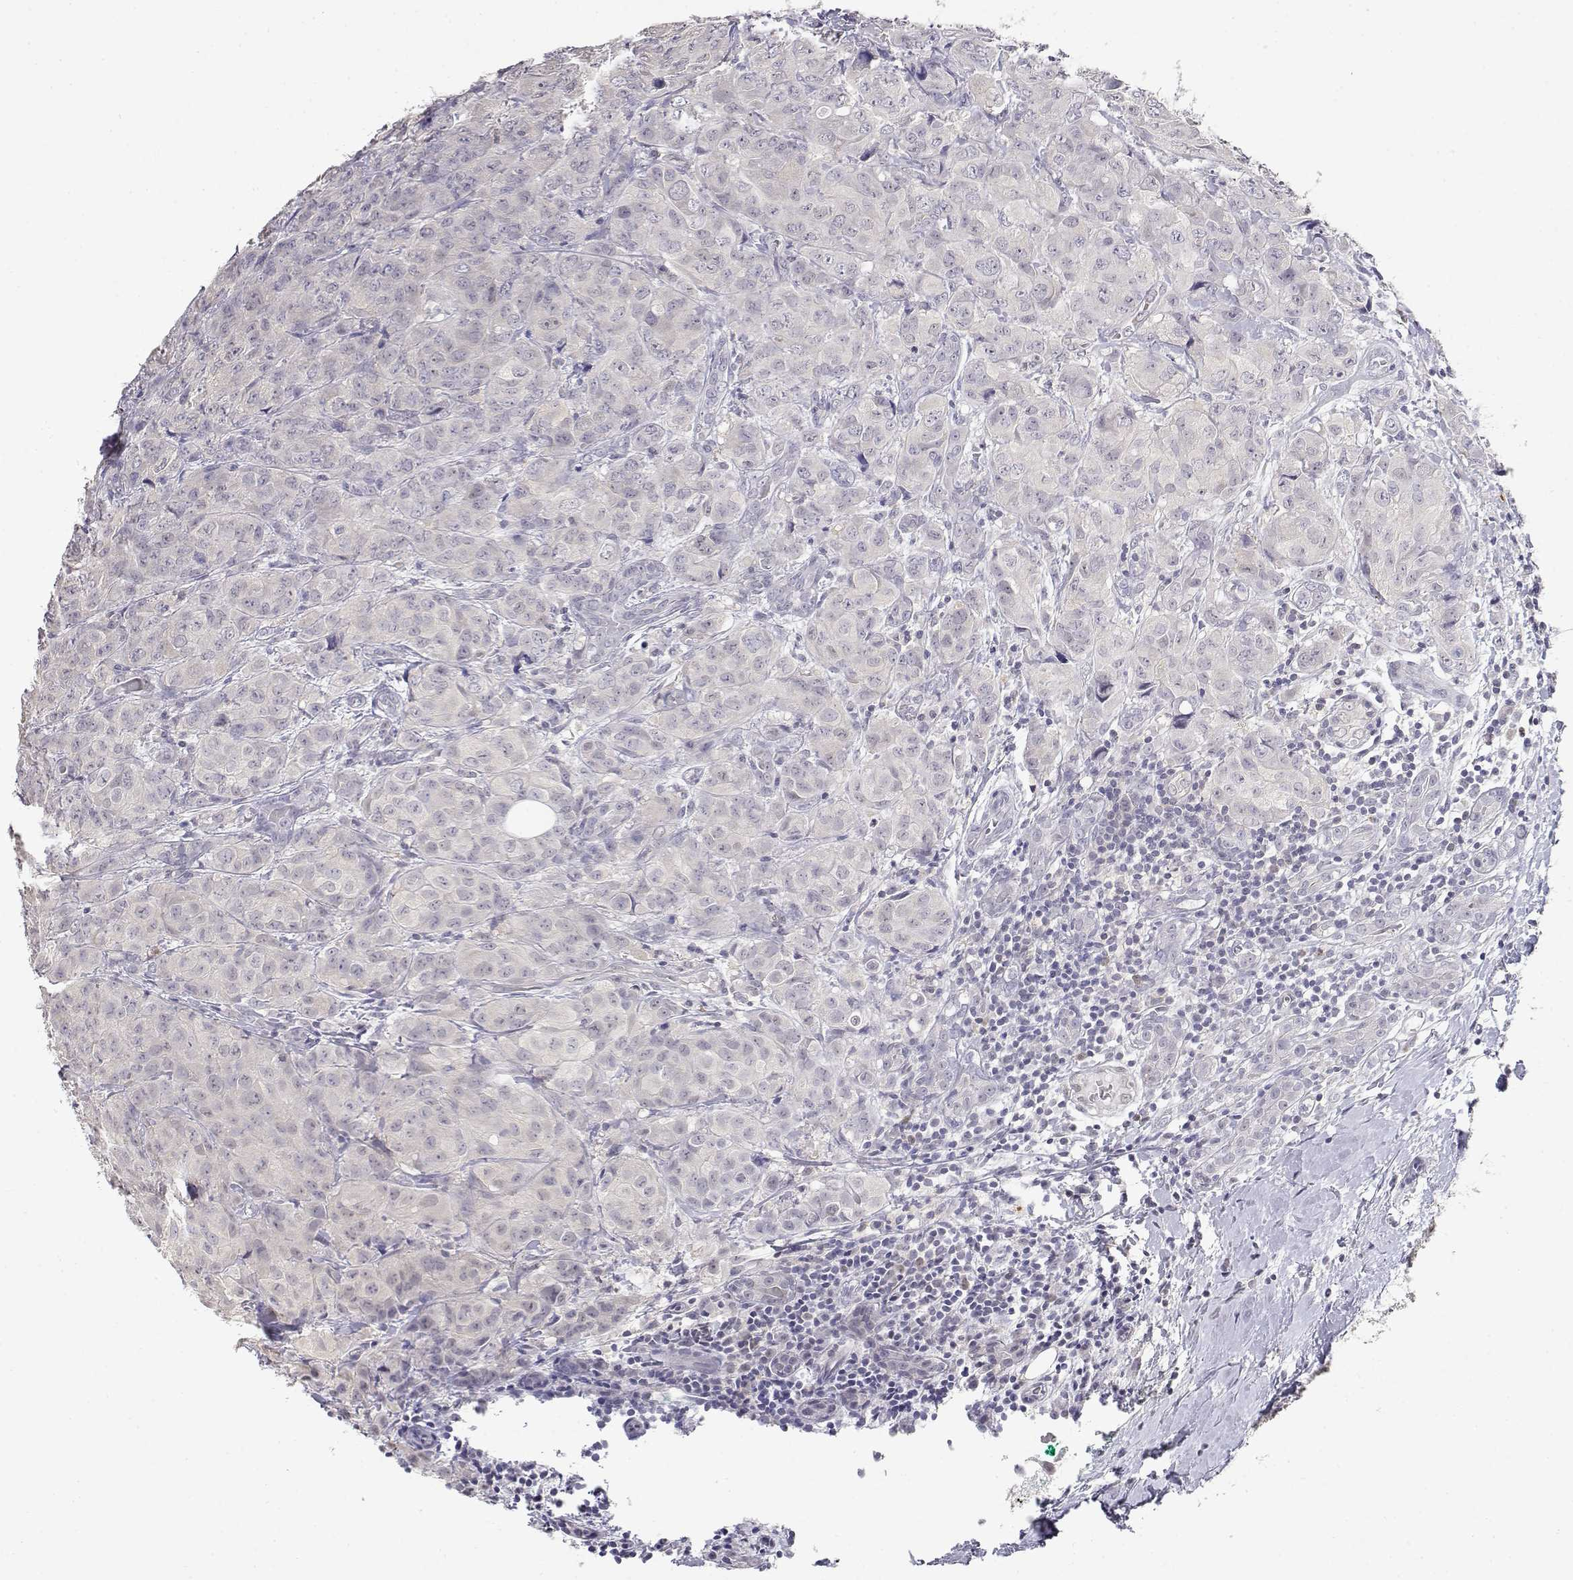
{"staining": {"intensity": "negative", "quantity": "none", "location": "none"}, "tissue": "breast cancer", "cell_type": "Tumor cells", "image_type": "cancer", "snomed": [{"axis": "morphology", "description": "Duct carcinoma"}, {"axis": "topography", "description": "Breast"}], "caption": "The immunohistochemistry (IHC) photomicrograph has no significant staining in tumor cells of breast invasive ductal carcinoma tissue.", "gene": "ADA", "patient": {"sex": "female", "age": 43}}